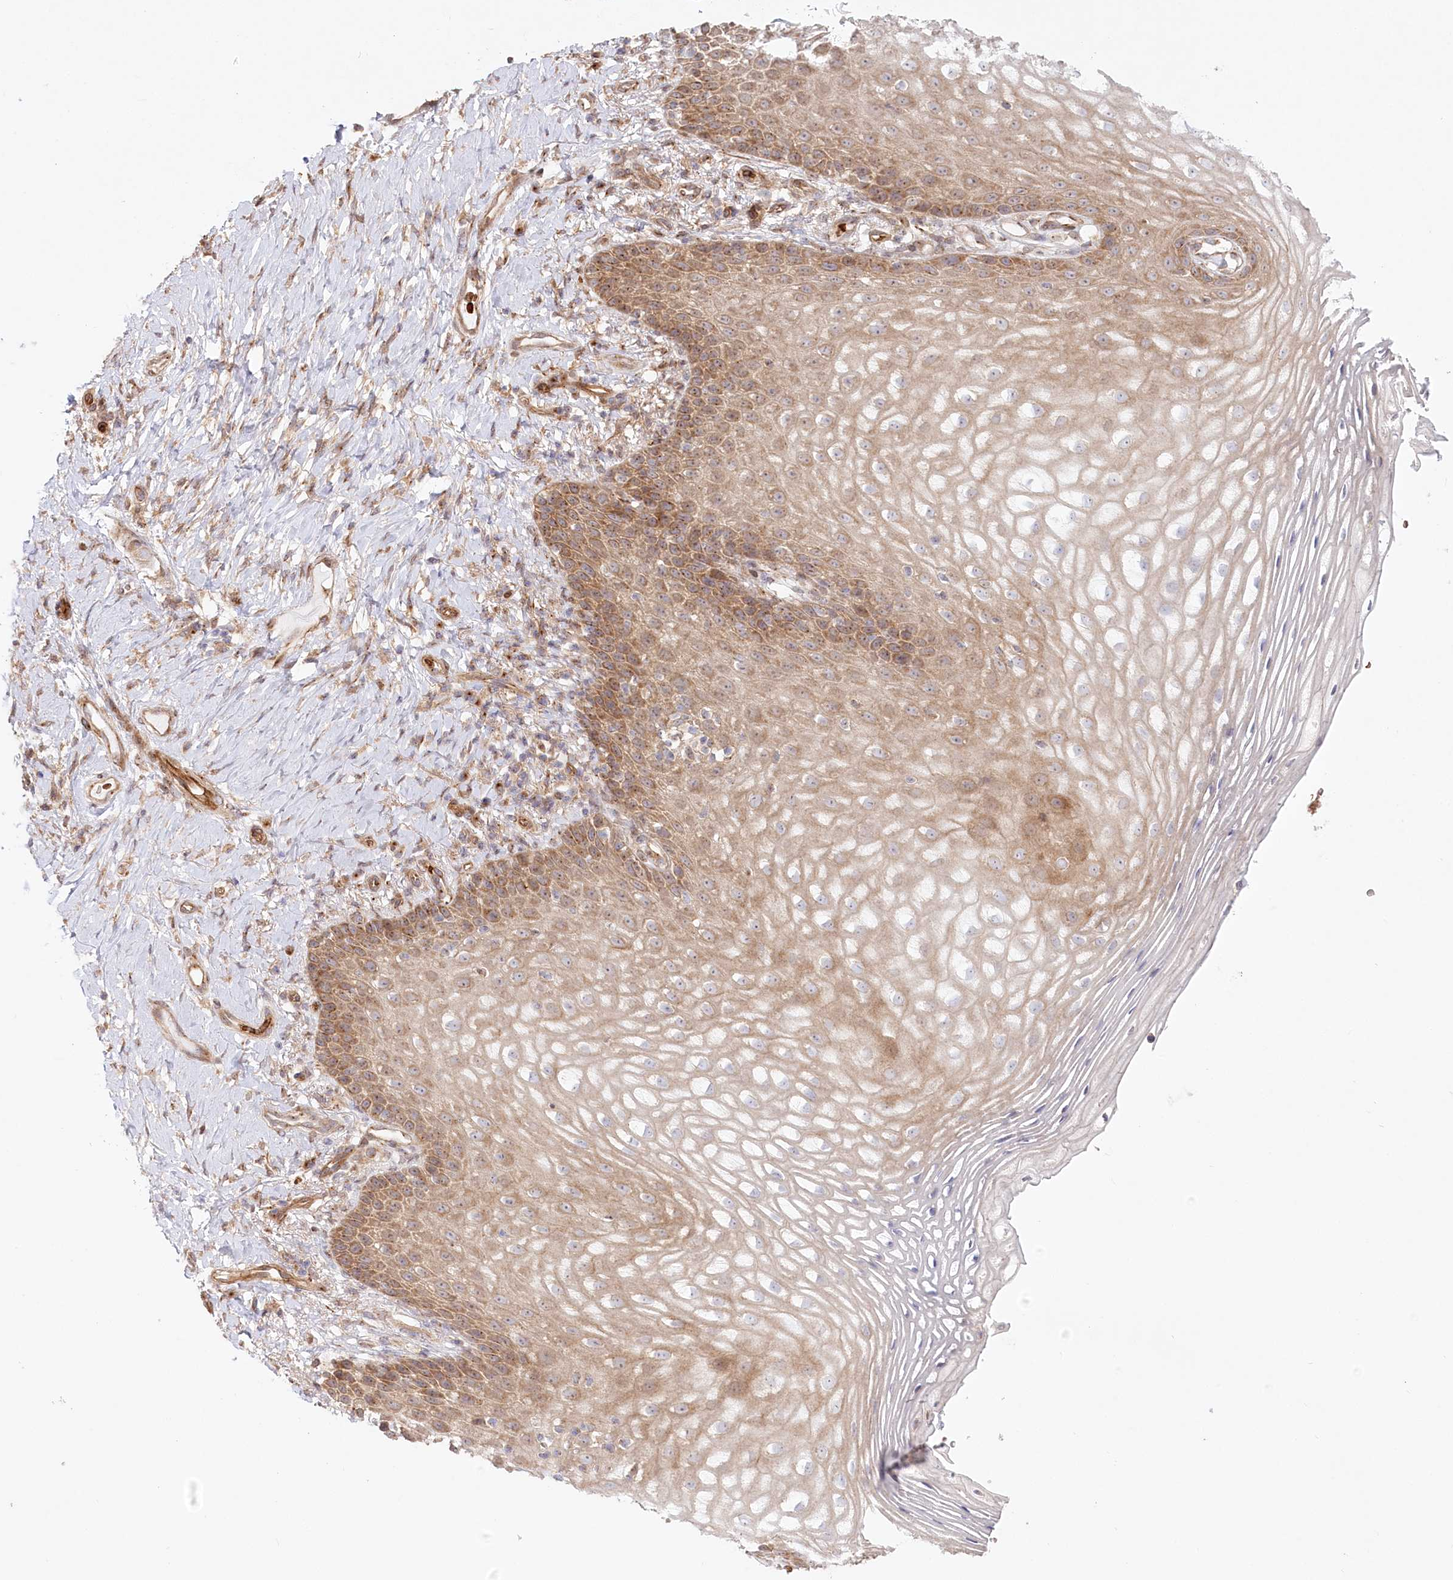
{"staining": {"intensity": "moderate", "quantity": "25%-75%", "location": "cytoplasmic/membranous"}, "tissue": "vagina", "cell_type": "Squamous epithelial cells", "image_type": "normal", "snomed": [{"axis": "morphology", "description": "Normal tissue, NOS"}, {"axis": "topography", "description": "Vagina"}], "caption": "Moderate cytoplasmic/membranous staining for a protein is present in about 25%-75% of squamous epithelial cells of benign vagina using immunohistochemistry.", "gene": "COMMD3", "patient": {"sex": "female", "age": 60}}